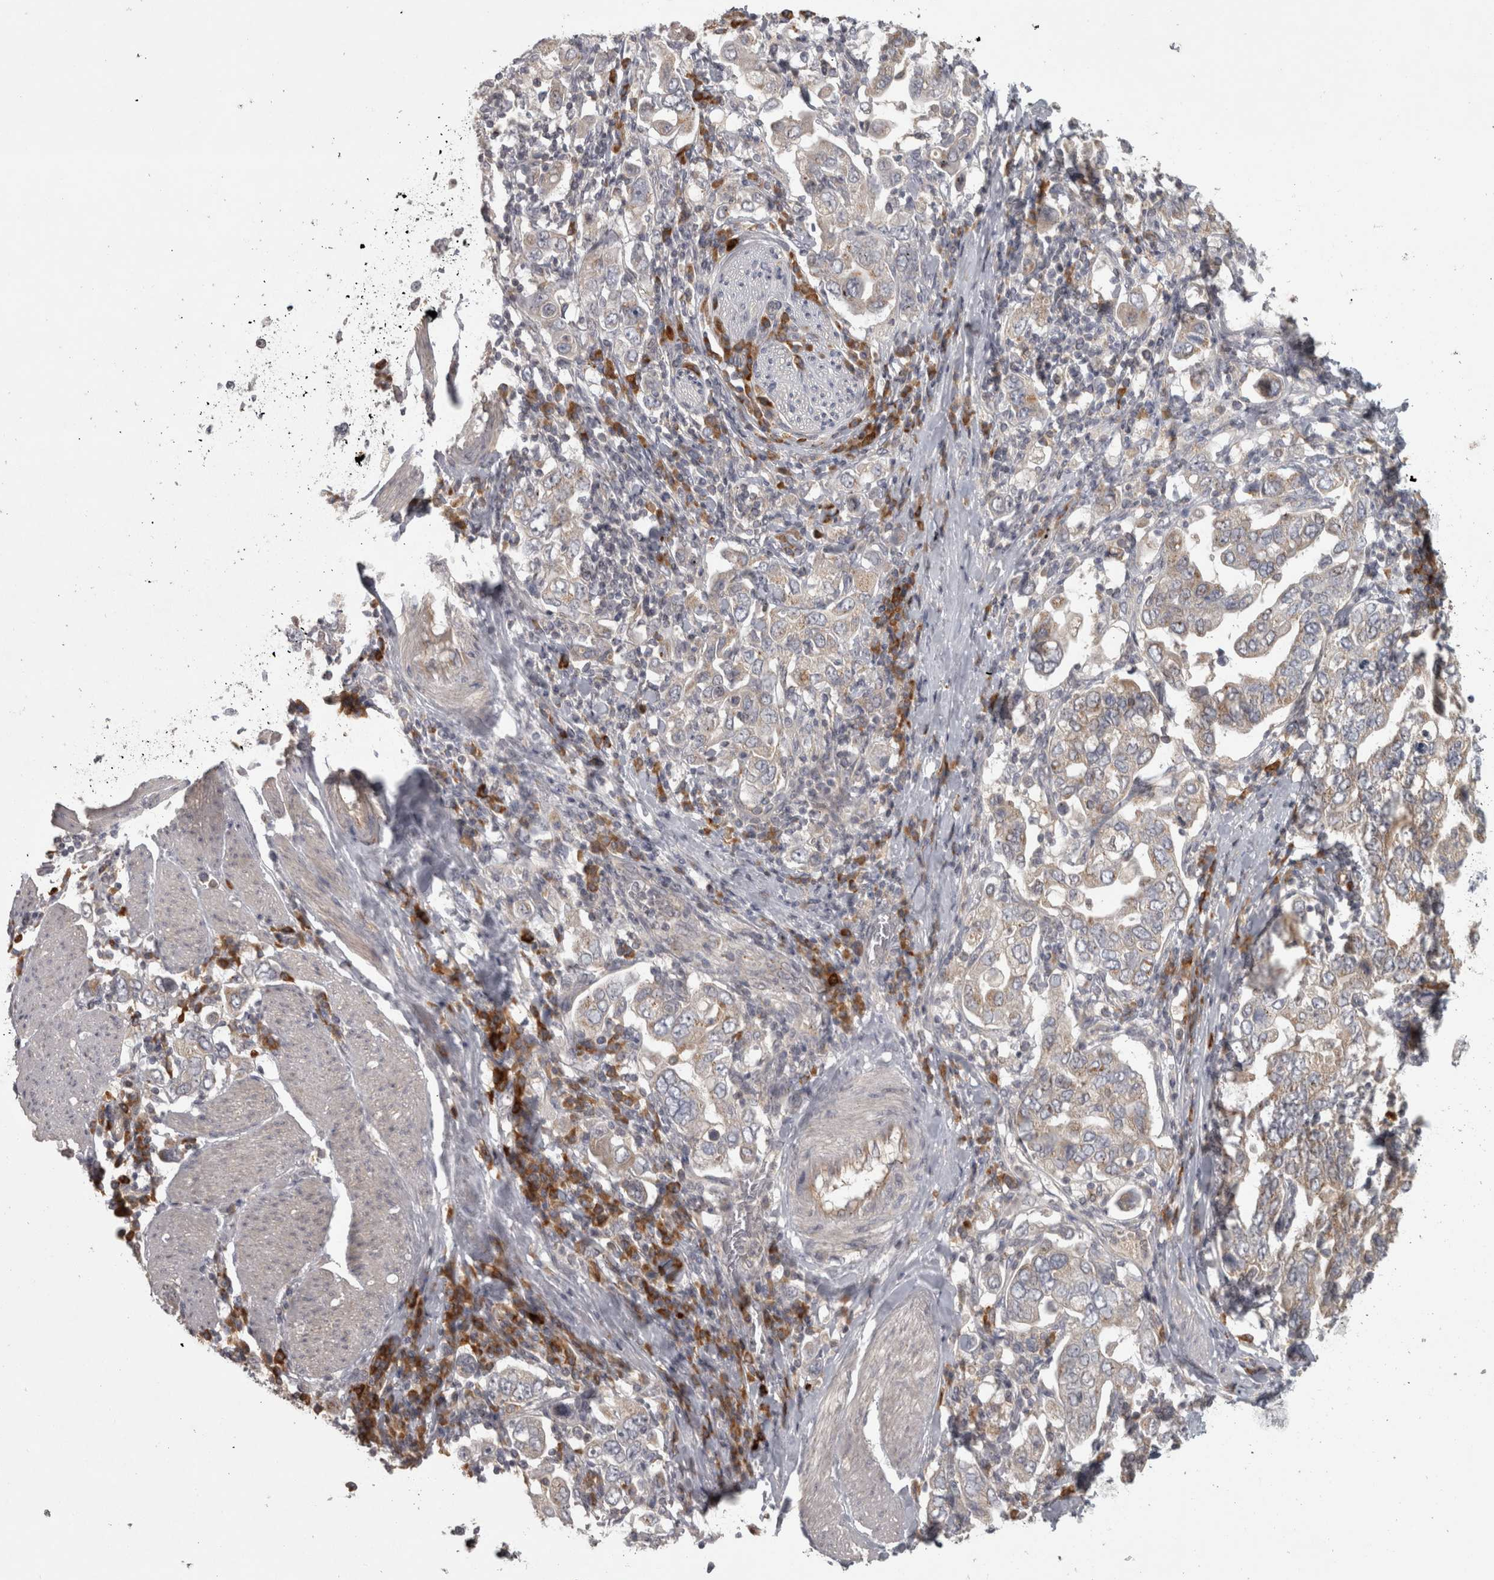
{"staining": {"intensity": "weak", "quantity": ">75%", "location": "cytoplasmic/membranous"}, "tissue": "stomach cancer", "cell_type": "Tumor cells", "image_type": "cancer", "snomed": [{"axis": "morphology", "description": "Adenocarcinoma, NOS"}, {"axis": "topography", "description": "Stomach, upper"}], "caption": "An immunohistochemistry photomicrograph of neoplastic tissue is shown. Protein staining in brown shows weak cytoplasmic/membranous positivity in stomach cancer (adenocarcinoma) within tumor cells. (Stains: DAB (3,3'-diaminobenzidine) in brown, nuclei in blue, Microscopy: brightfield microscopy at high magnification).", "gene": "SLCO5A1", "patient": {"sex": "male", "age": 62}}